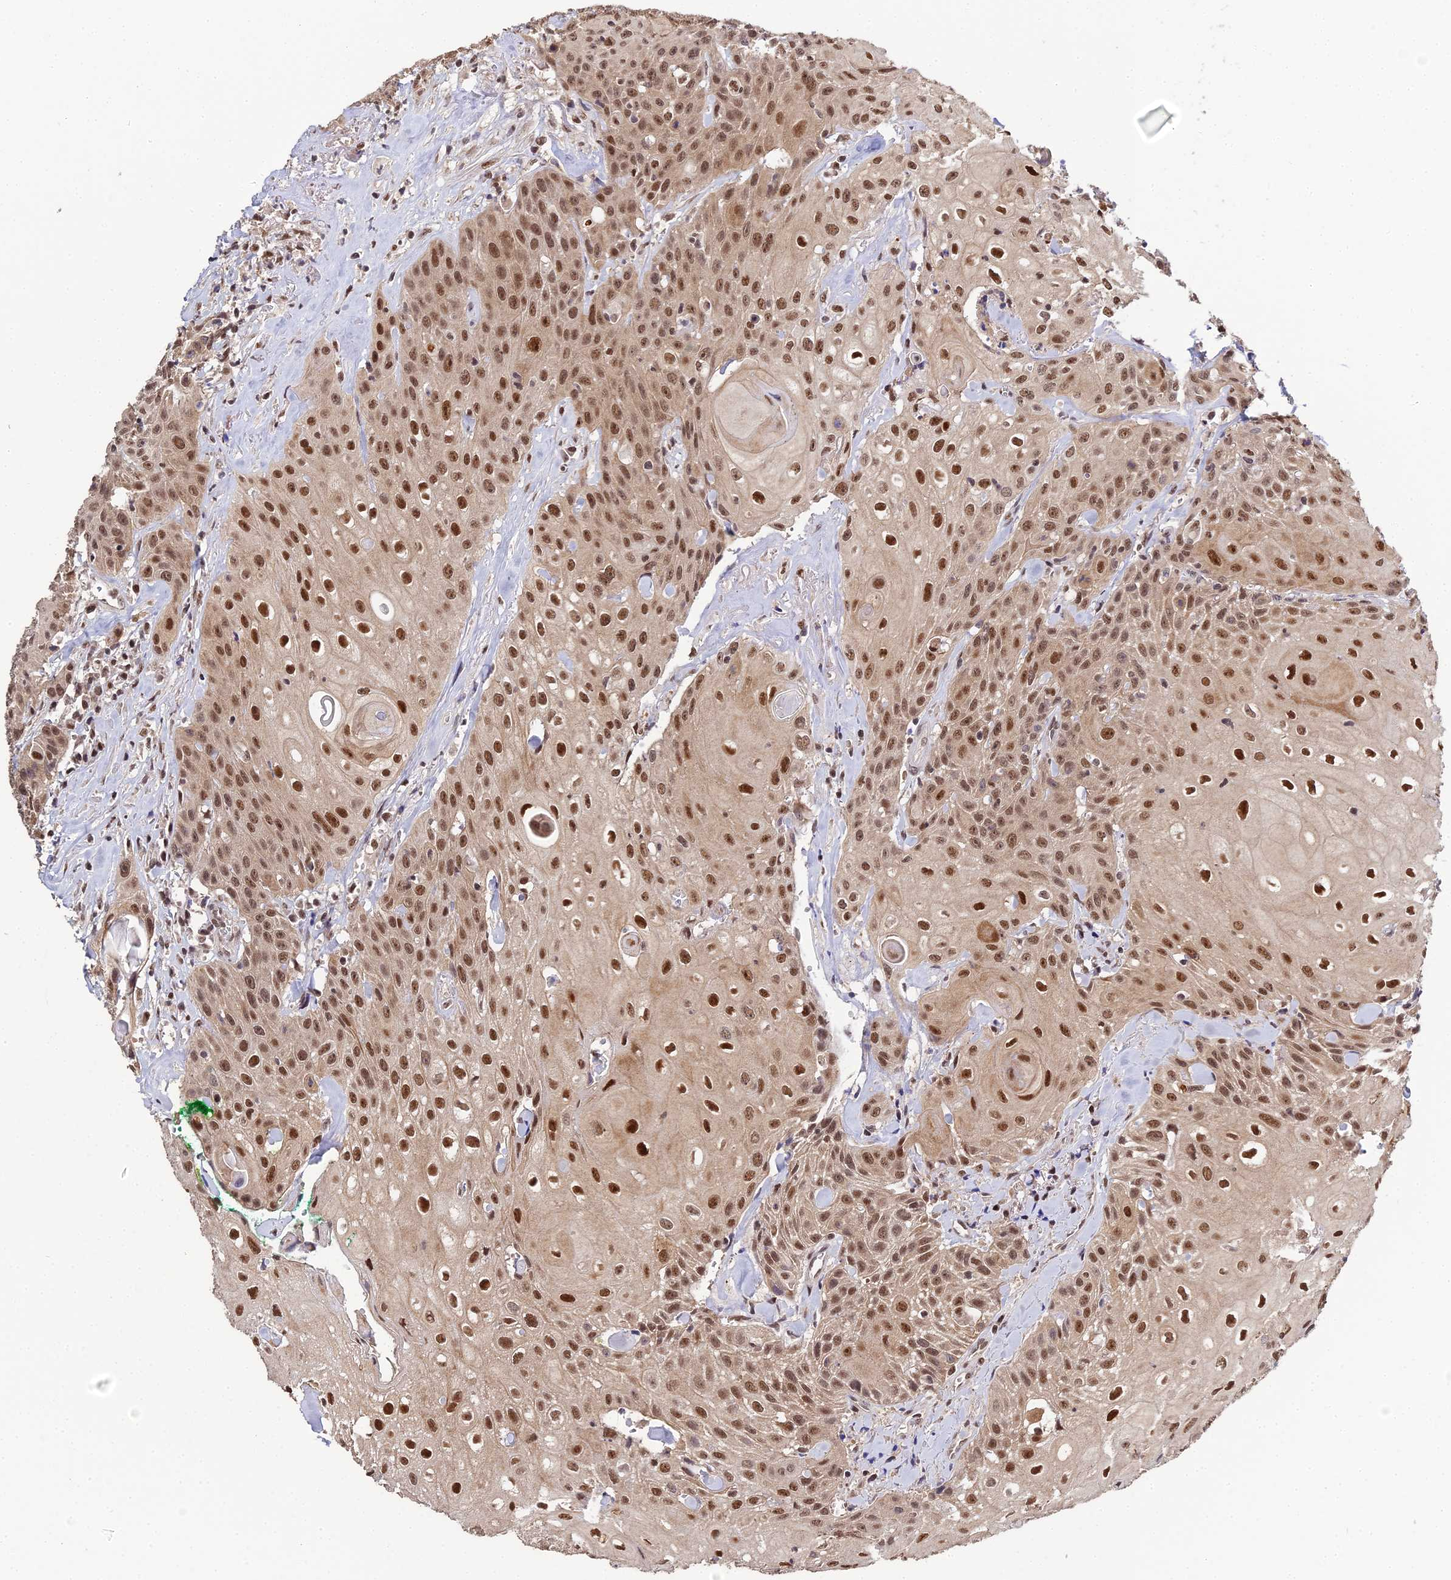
{"staining": {"intensity": "moderate", "quantity": ">75%", "location": "nuclear"}, "tissue": "head and neck cancer", "cell_type": "Tumor cells", "image_type": "cancer", "snomed": [{"axis": "morphology", "description": "Squamous cell carcinoma, NOS"}, {"axis": "topography", "description": "Oral tissue"}, {"axis": "topography", "description": "Head-Neck"}], "caption": "Head and neck squamous cell carcinoma was stained to show a protein in brown. There is medium levels of moderate nuclear expression in approximately >75% of tumor cells.", "gene": "ERCC5", "patient": {"sex": "female", "age": 82}}